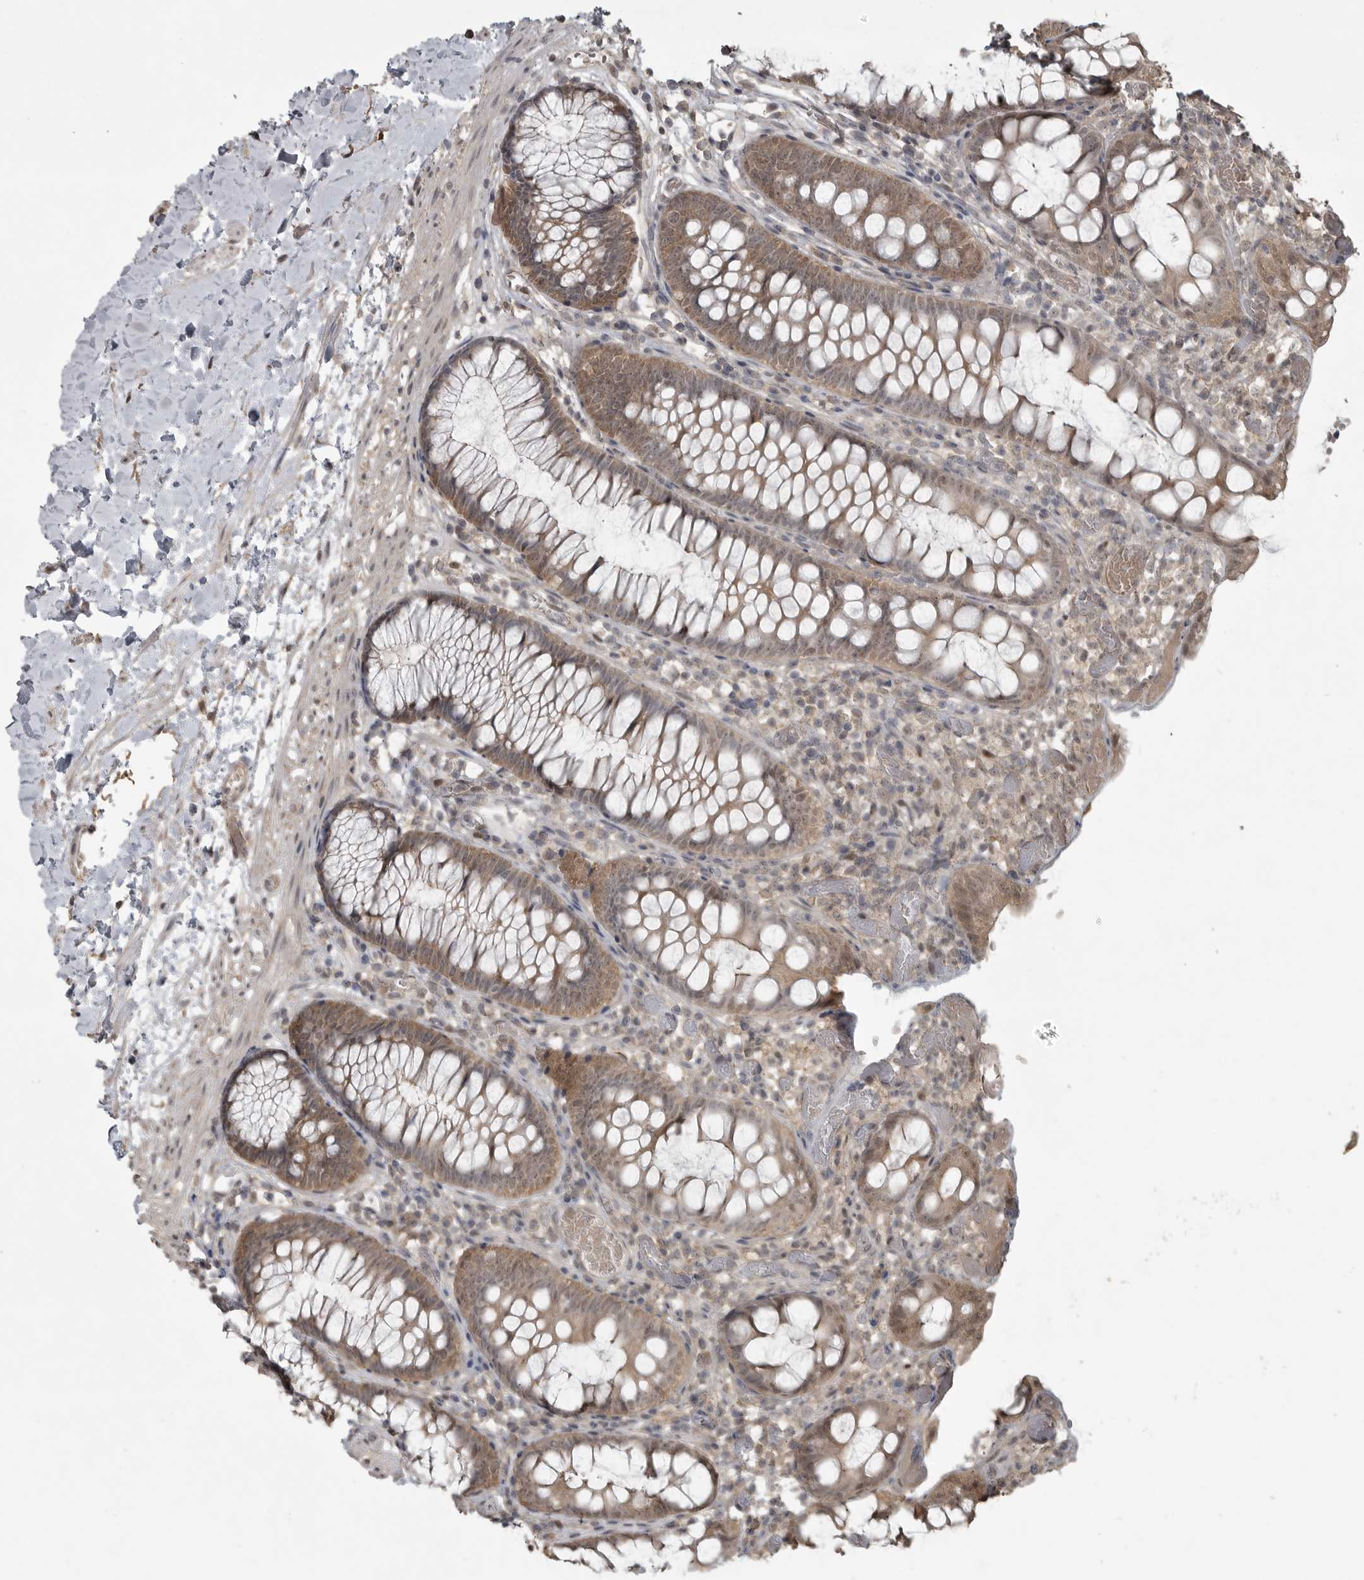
{"staining": {"intensity": "weak", "quantity": ">75%", "location": "cytoplasmic/membranous"}, "tissue": "colon", "cell_type": "Endothelial cells", "image_type": "normal", "snomed": [{"axis": "morphology", "description": "Normal tissue, NOS"}, {"axis": "topography", "description": "Colon"}], "caption": "Brown immunohistochemical staining in unremarkable human colon demonstrates weak cytoplasmic/membranous expression in about >75% of endothelial cells. (brown staining indicates protein expression, while blue staining denotes nuclei).", "gene": "LLGL1", "patient": {"sex": "male", "age": 14}}